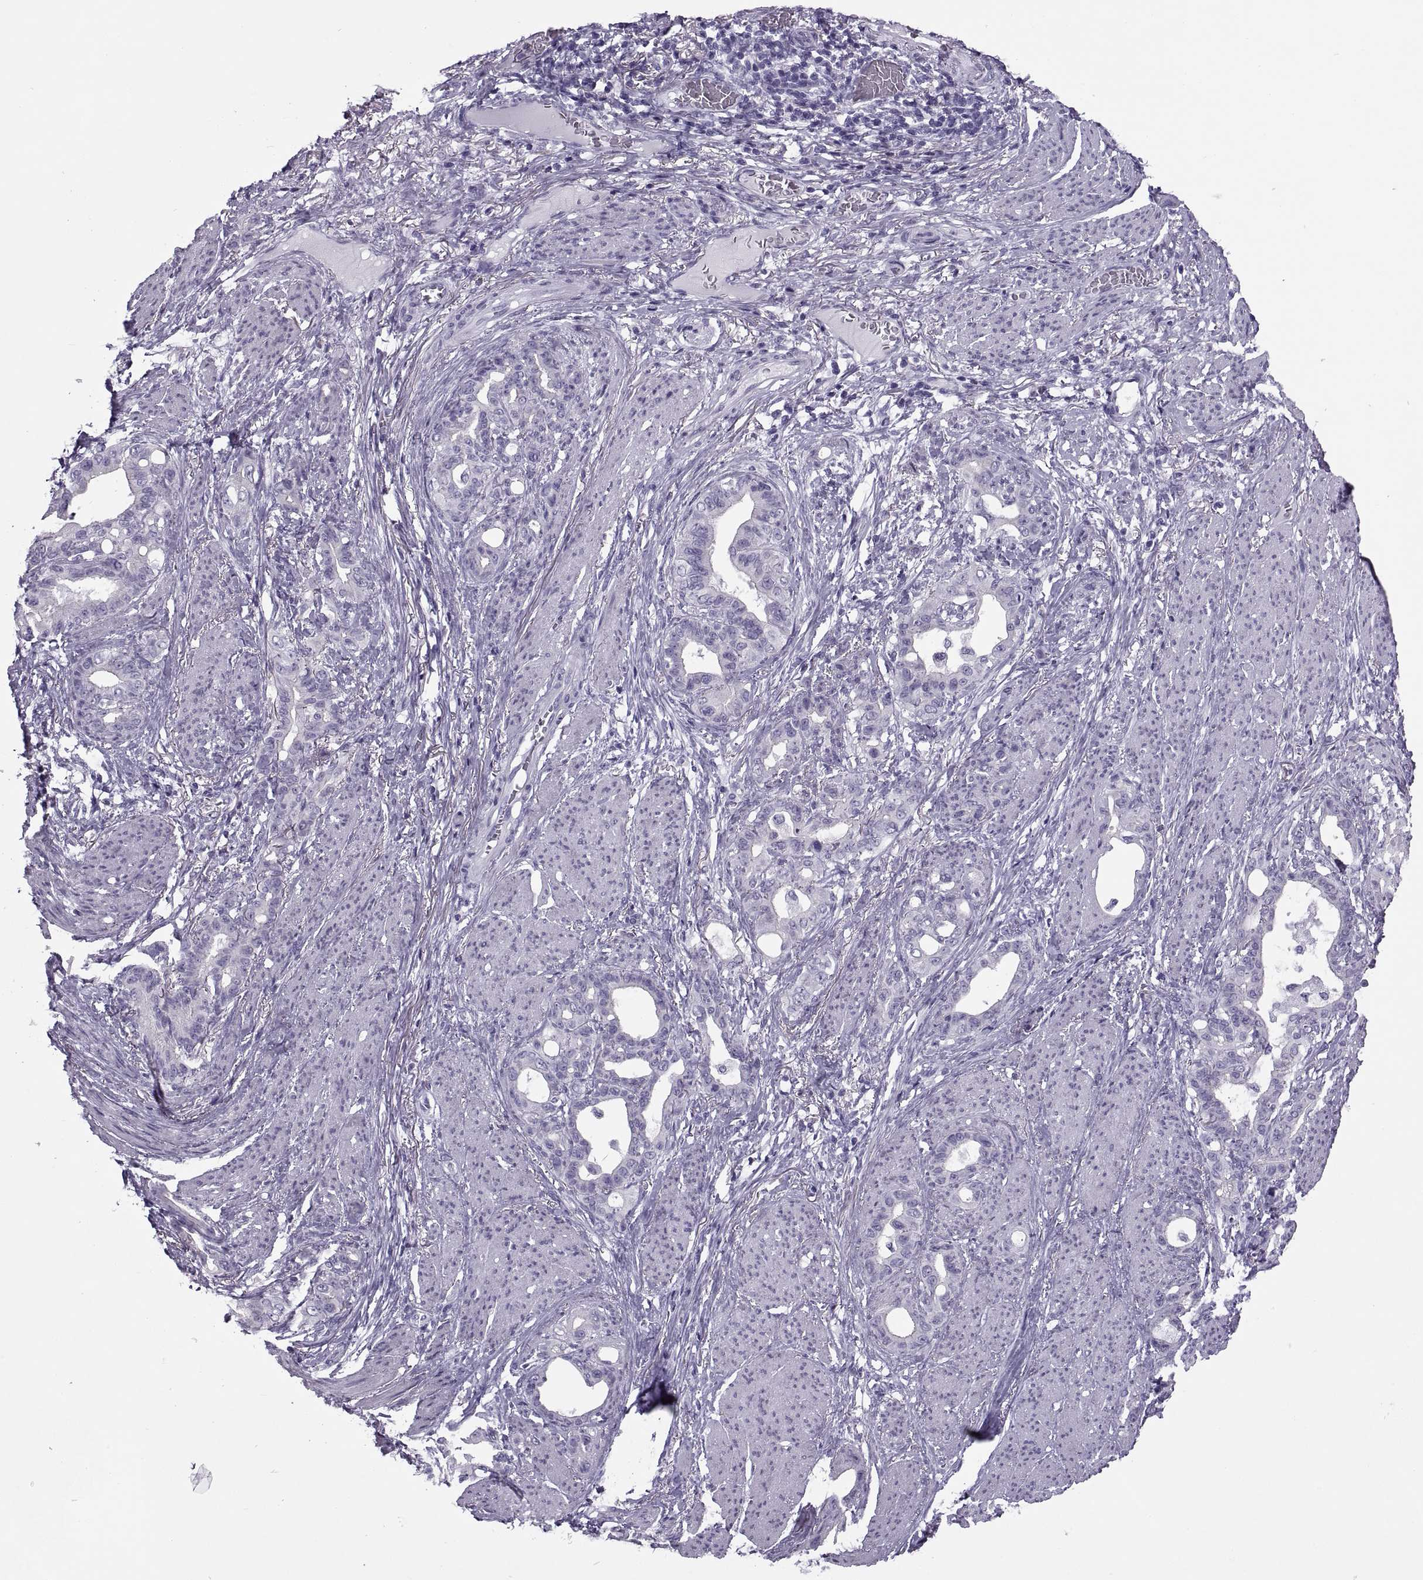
{"staining": {"intensity": "negative", "quantity": "none", "location": "none"}, "tissue": "stomach cancer", "cell_type": "Tumor cells", "image_type": "cancer", "snomed": [{"axis": "morphology", "description": "Normal tissue, NOS"}, {"axis": "morphology", "description": "Adenocarcinoma, NOS"}, {"axis": "topography", "description": "Esophagus"}, {"axis": "topography", "description": "Stomach, upper"}], "caption": "Immunohistochemistry (IHC) photomicrograph of adenocarcinoma (stomach) stained for a protein (brown), which displays no staining in tumor cells.", "gene": "RLBP1", "patient": {"sex": "male", "age": 62}}